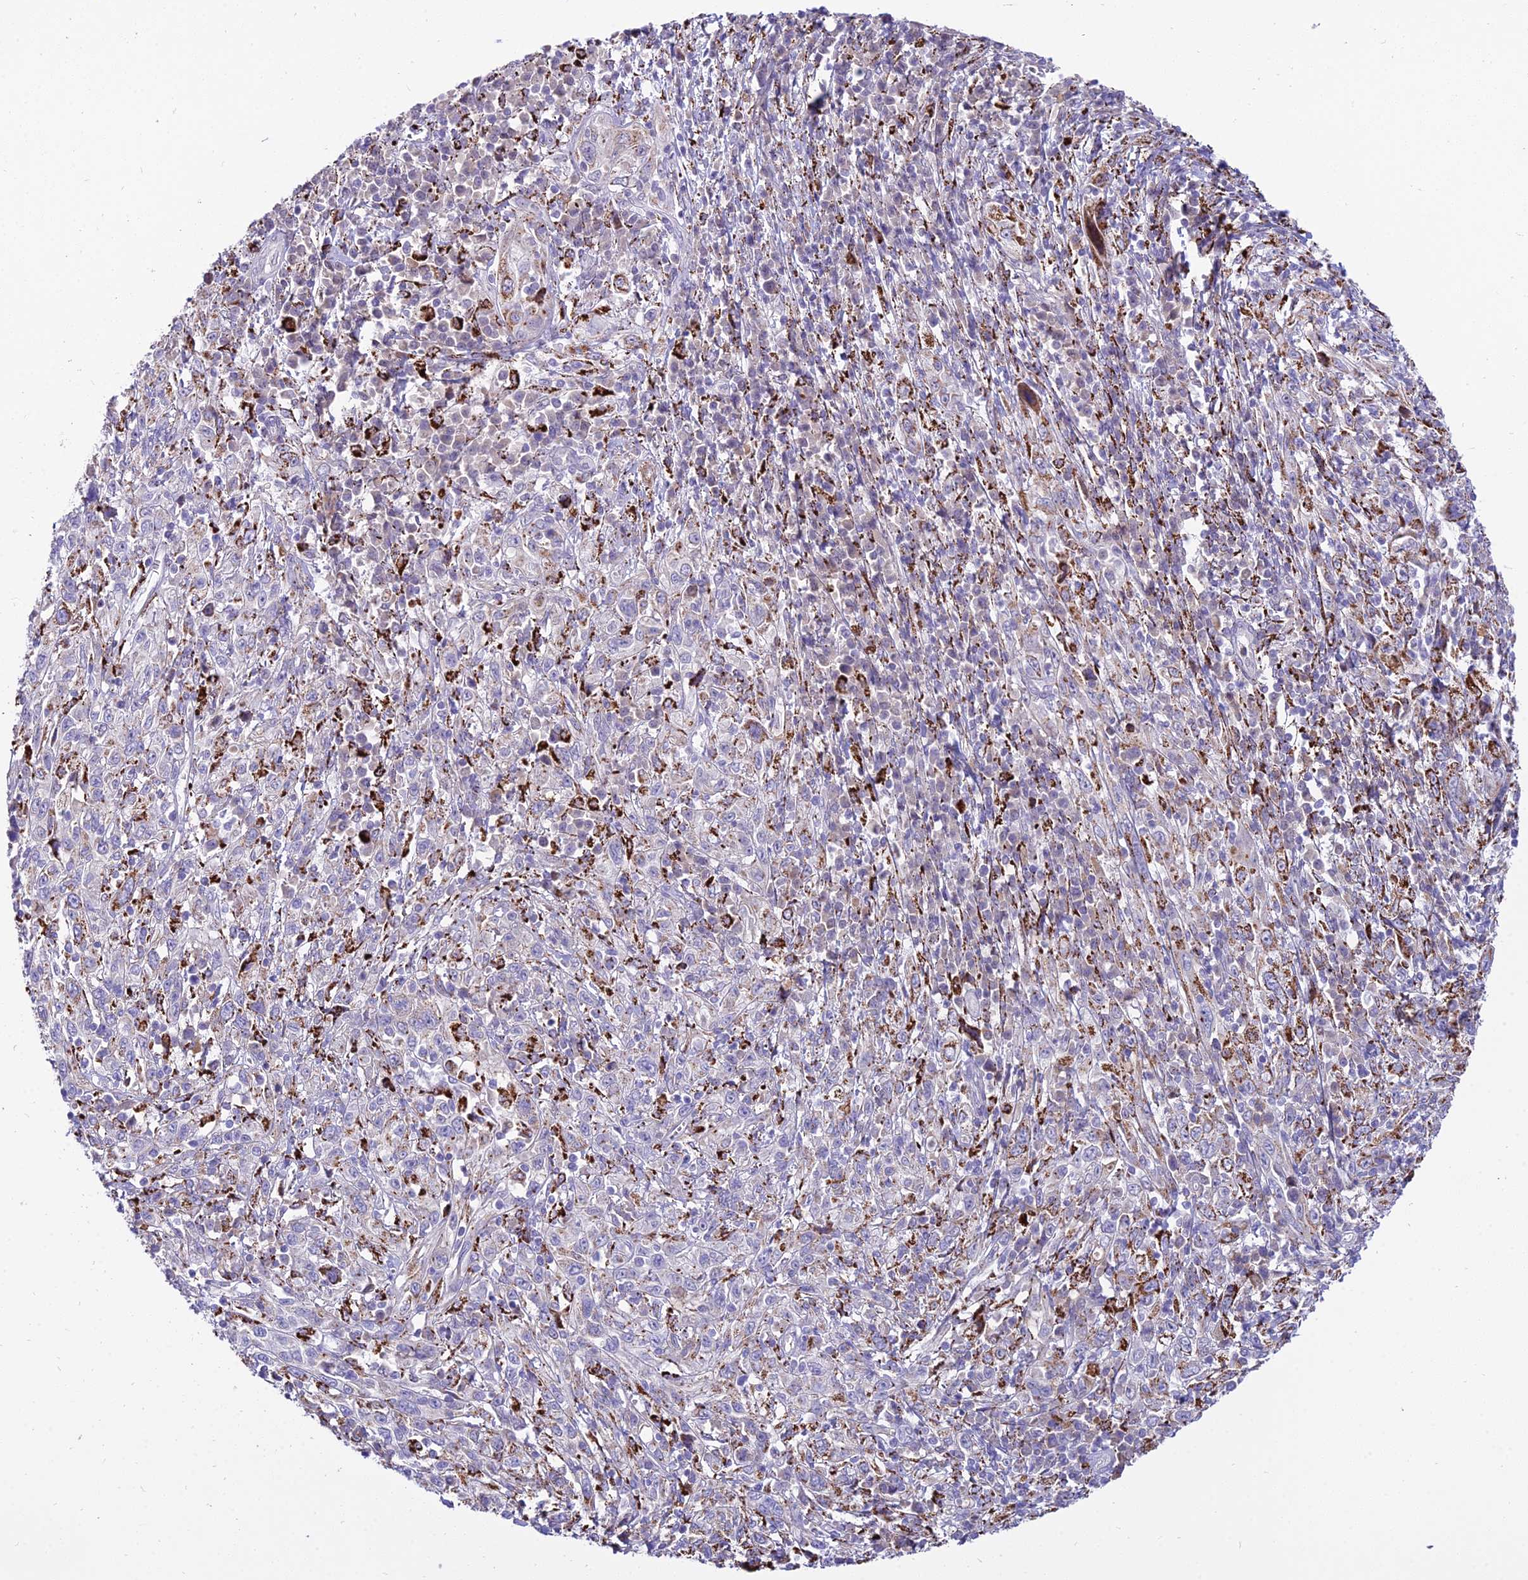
{"staining": {"intensity": "strong", "quantity": "<25%", "location": "cytoplasmic/membranous"}, "tissue": "cervical cancer", "cell_type": "Tumor cells", "image_type": "cancer", "snomed": [{"axis": "morphology", "description": "Squamous cell carcinoma, NOS"}, {"axis": "topography", "description": "Cervix"}], "caption": "An IHC histopathology image of neoplastic tissue is shown. Protein staining in brown shows strong cytoplasmic/membranous positivity in cervical cancer (squamous cell carcinoma) within tumor cells.", "gene": "C6orf163", "patient": {"sex": "female", "age": 46}}